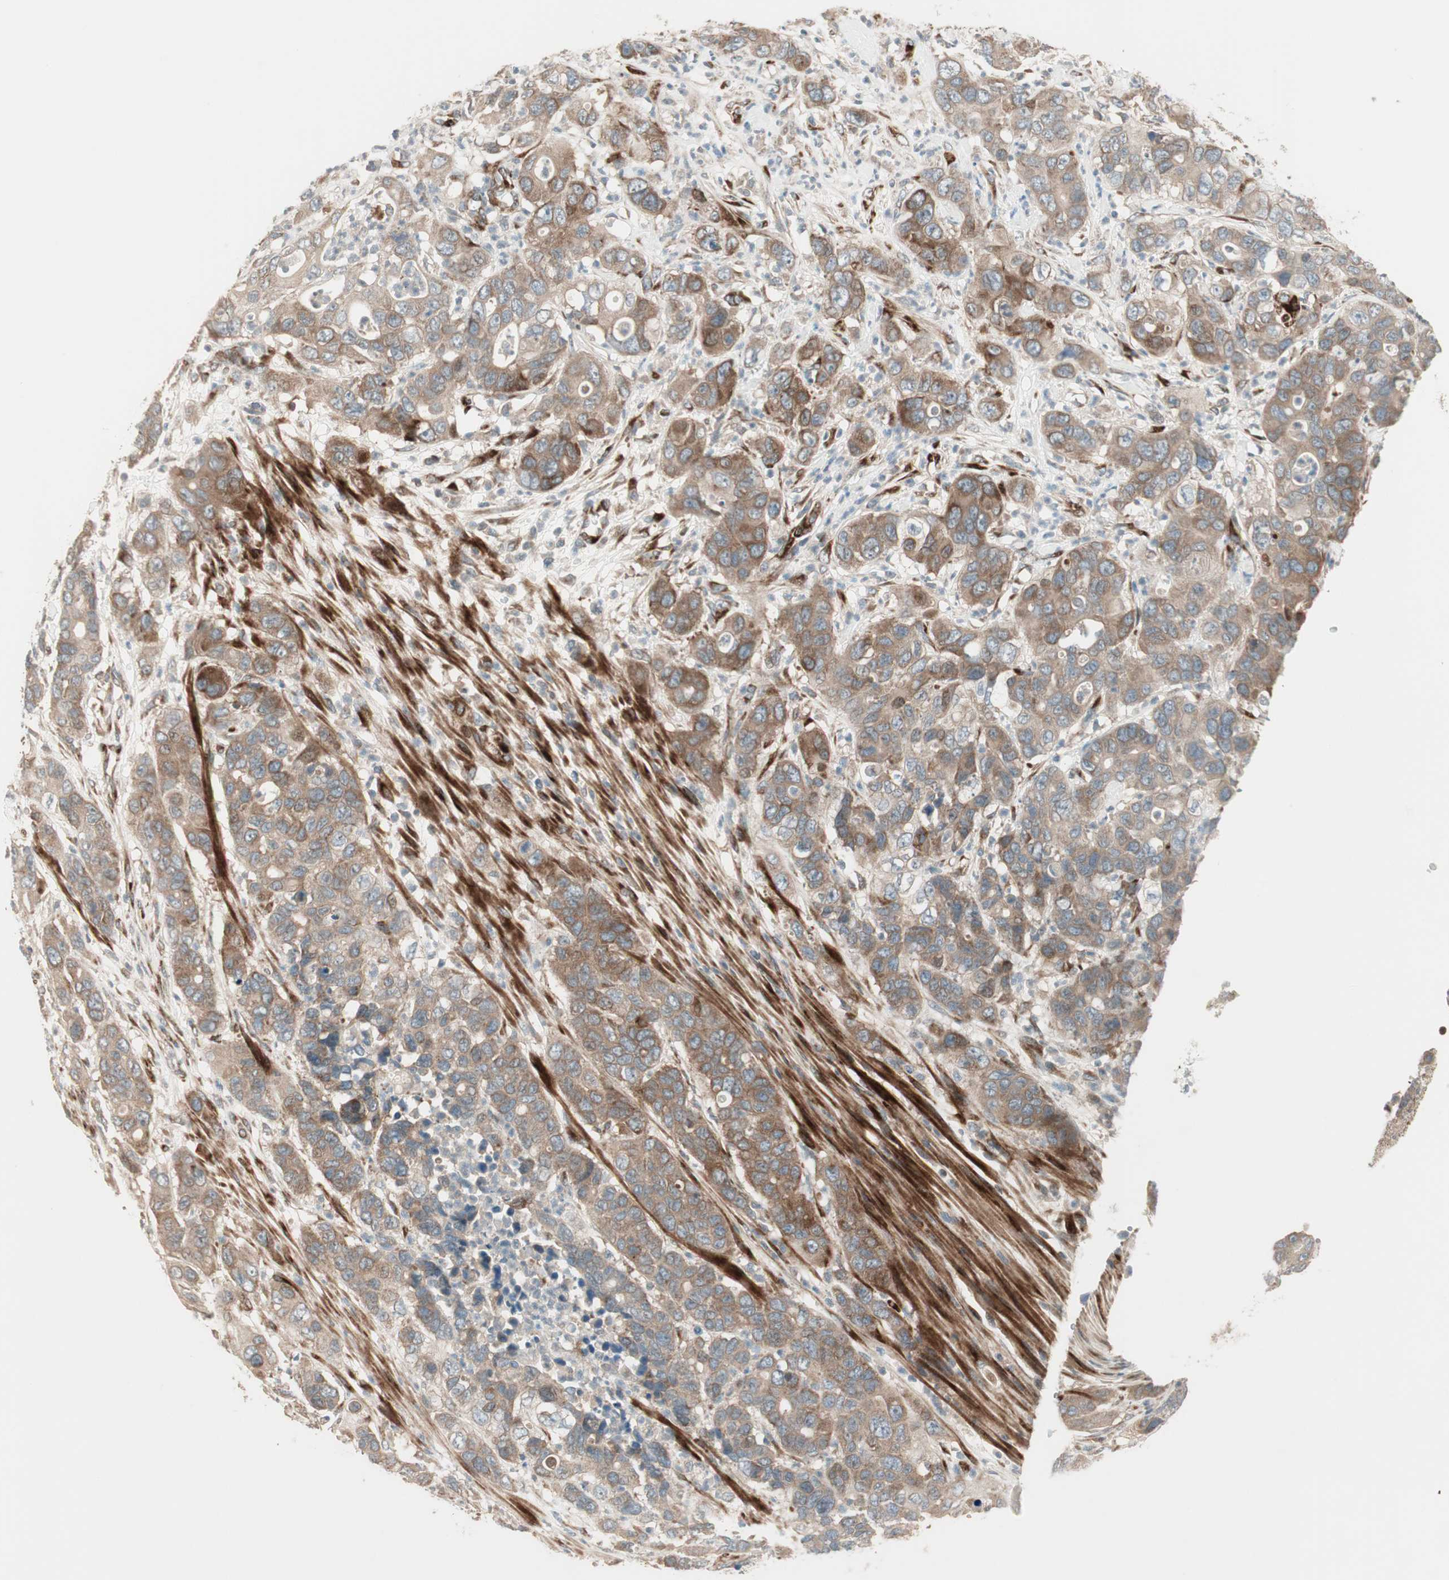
{"staining": {"intensity": "moderate", "quantity": ">75%", "location": "cytoplasmic/membranous"}, "tissue": "pancreatic cancer", "cell_type": "Tumor cells", "image_type": "cancer", "snomed": [{"axis": "morphology", "description": "Adenocarcinoma, NOS"}, {"axis": "topography", "description": "Pancreas"}], "caption": "Protein staining of adenocarcinoma (pancreatic) tissue shows moderate cytoplasmic/membranous positivity in about >75% of tumor cells.", "gene": "PPP2R5E", "patient": {"sex": "female", "age": 71}}